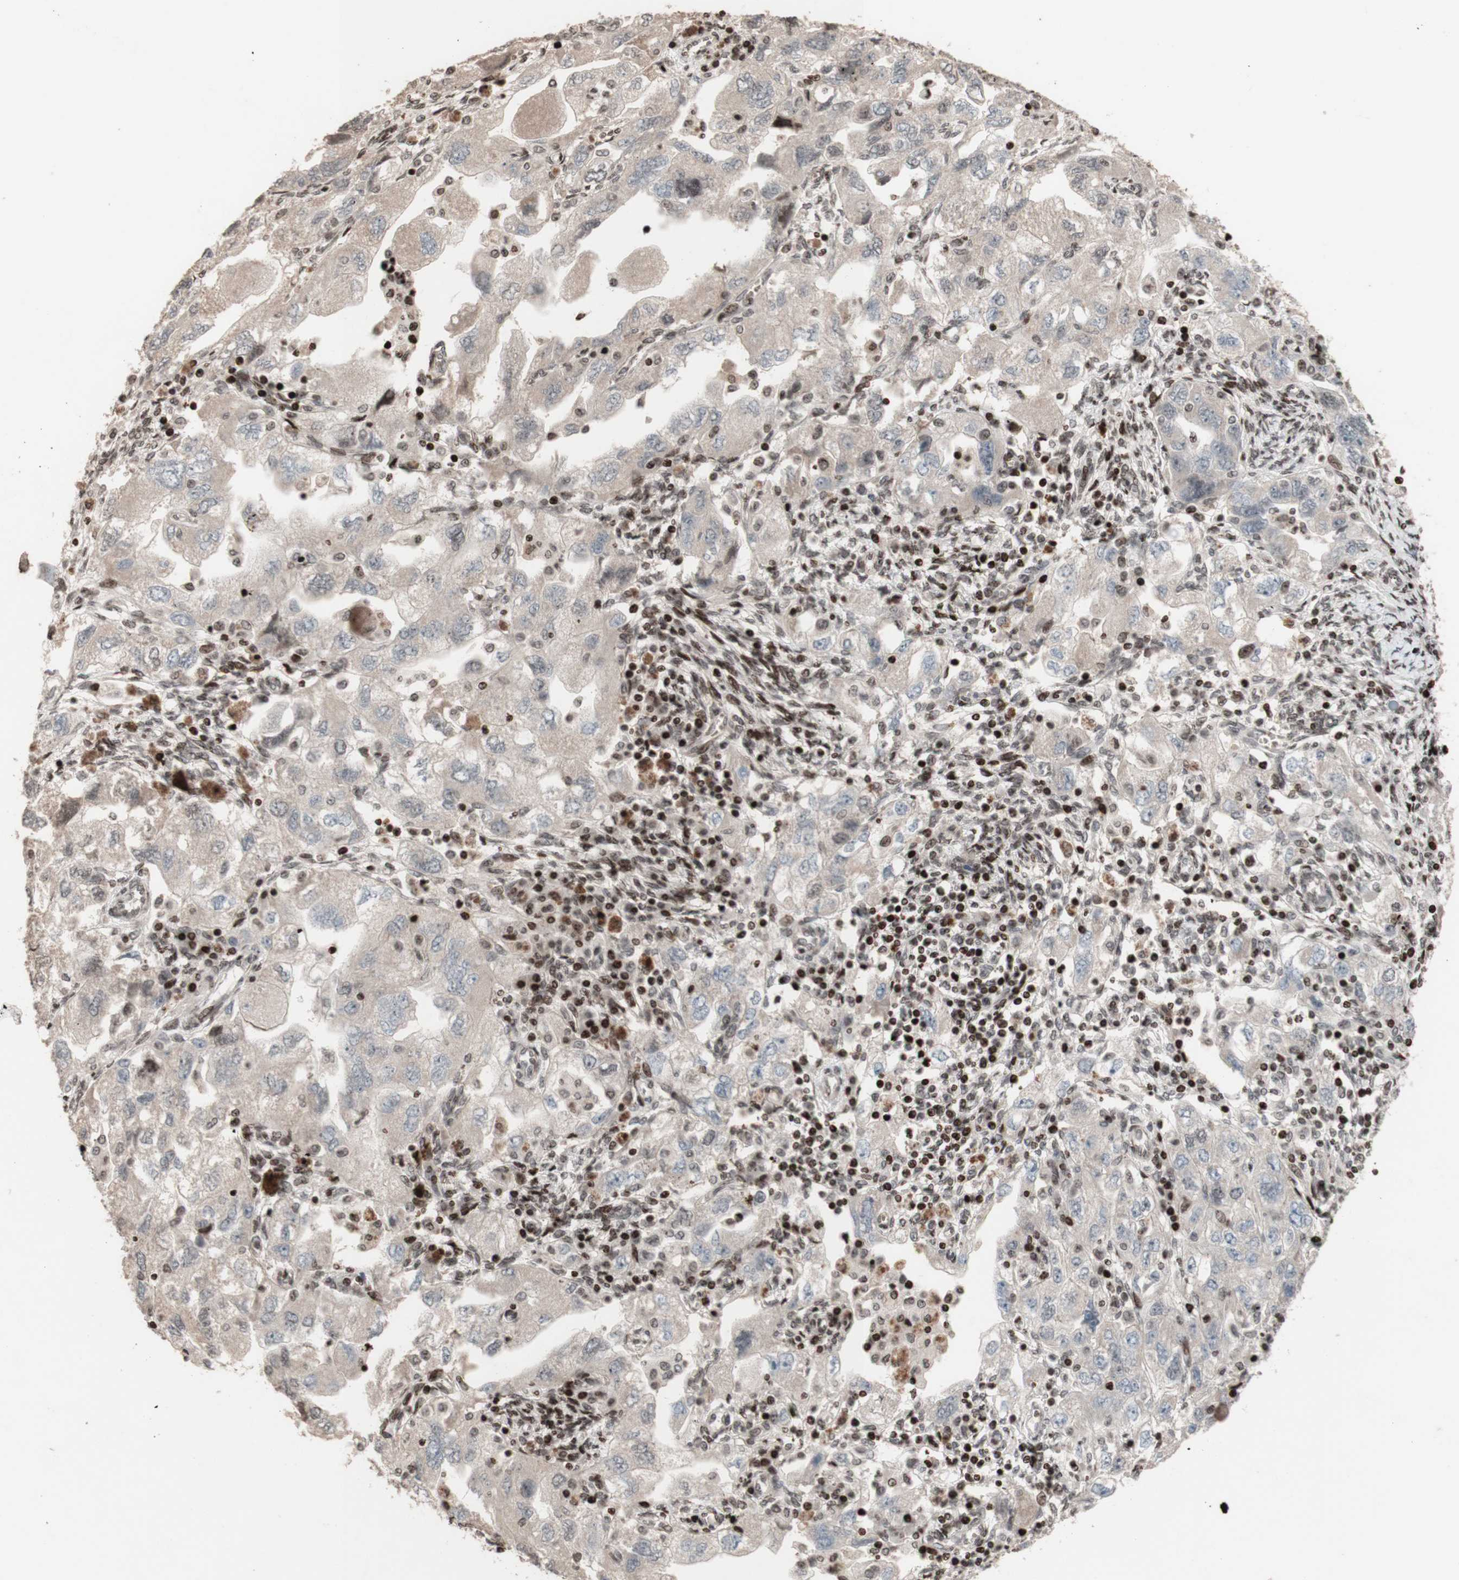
{"staining": {"intensity": "weak", "quantity": ">75%", "location": "cytoplasmic/membranous"}, "tissue": "ovarian cancer", "cell_type": "Tumor cells", "image_type": "cancer", "snomed": [{"axis": "morphology", "description": "Carcinoma, NOS"}, {"axis": "morphology", "description": "Cystadenocarcinoma, serous, NOS"}, {"axis": "topography", "description": "Ovary"}], "caption": "Ovarian cancer stained for a protein shows weak cytoplasmic/membranous positivity in tumor cells. (DAB (3,3'-diaminobenzidine) IHC, brown staining for protein, blue staining for nuclei).", "gene": "POLA1", "patient": {"sex": "female", "age": 69}}